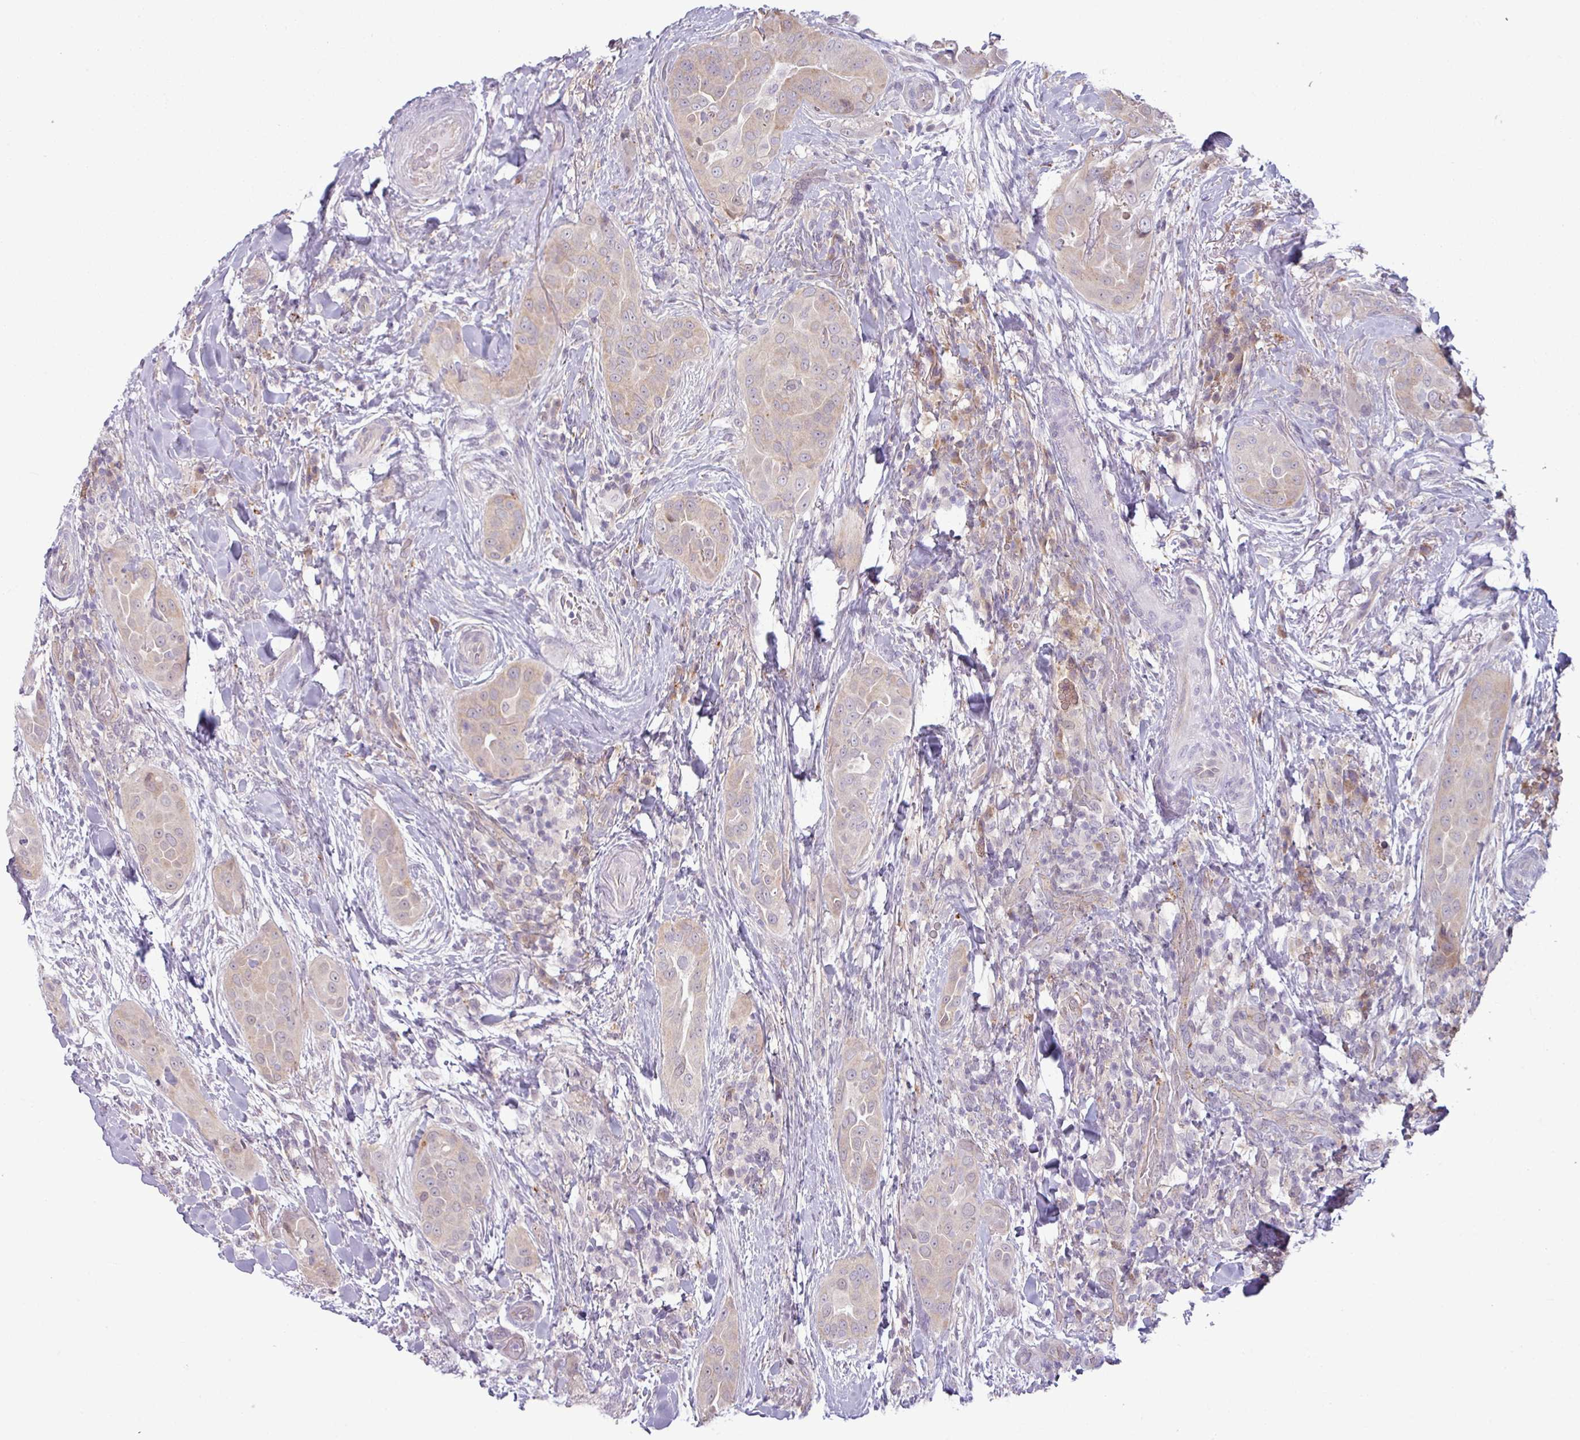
{"staining": {"intensity": "weak", "quantity": ">75%", "location": "cytoplasmic/membranous,nuclear"}, "tissue": "thyroid cancer", "cell_type": "Tumor cells", "image_type": "cancer", "snomed": [{"axis": "morphology", "description": "Papillary adenocarcinoma, NOS"}, {"axis": "topography", "description": "Thyroid gland"}], "caption": "There is low levels of weak cytoplasmic/membranous and nuclear expression in tumor cells of papillary adenocarcinoma (thyroid), as demonstrated by immunohistochemical staining (brown color).", "gene": "CCDC144A", "patient": {"sex": "male", "age": 61}}